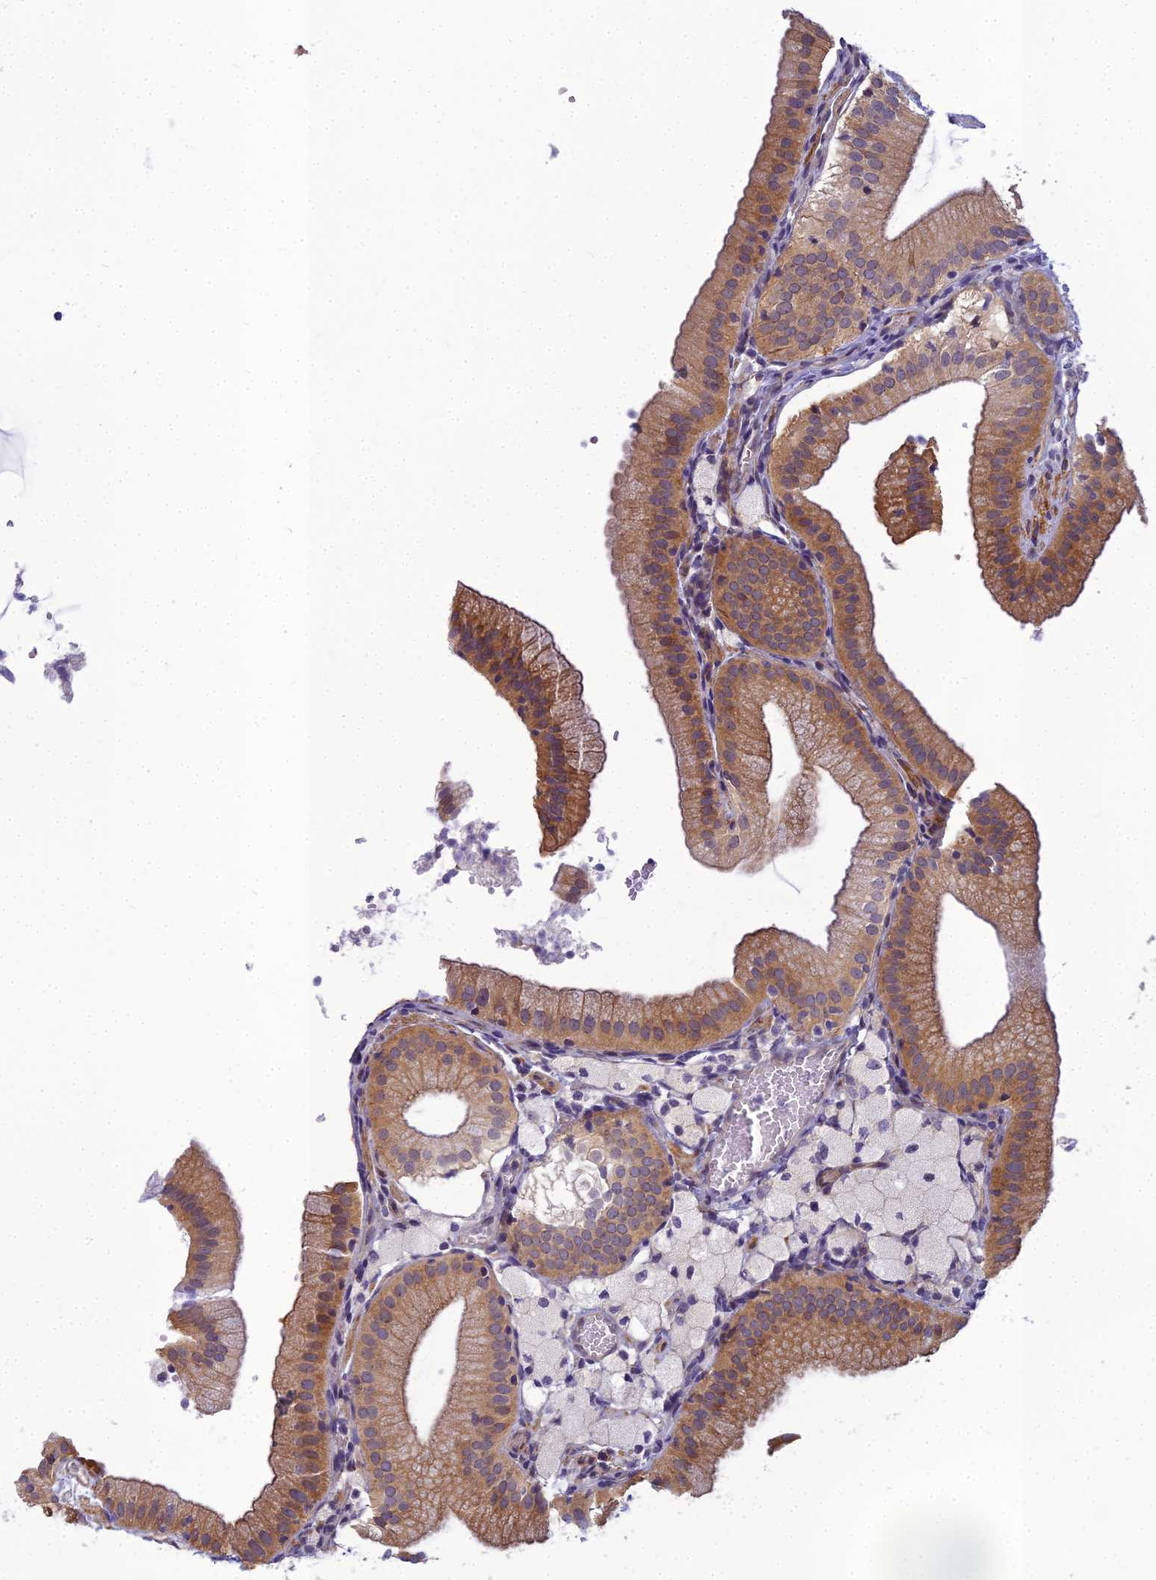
{"staining": {"intensity": "moderate", "quantity": ">75%", "location": "cytoplasmic/membranous,nuclear"}, "tissue": "gallbladder", "cell_type": "Glandular cells", "image_type": "normal", "snomed": [{"axis": "morphology", "description": "Normal tissue, NOS"}, {"axis": "topography", "description": "Gallbladder"}], "caption": "This image exhibits immunohistochemistry staining of normal human gallbladder, with medium moderate cytoplasmic/membranous,nuclear staining in approximately >75% of glandular cells.", "gene": "RGL3", "patient": {"sex": "male", "age": 55}}